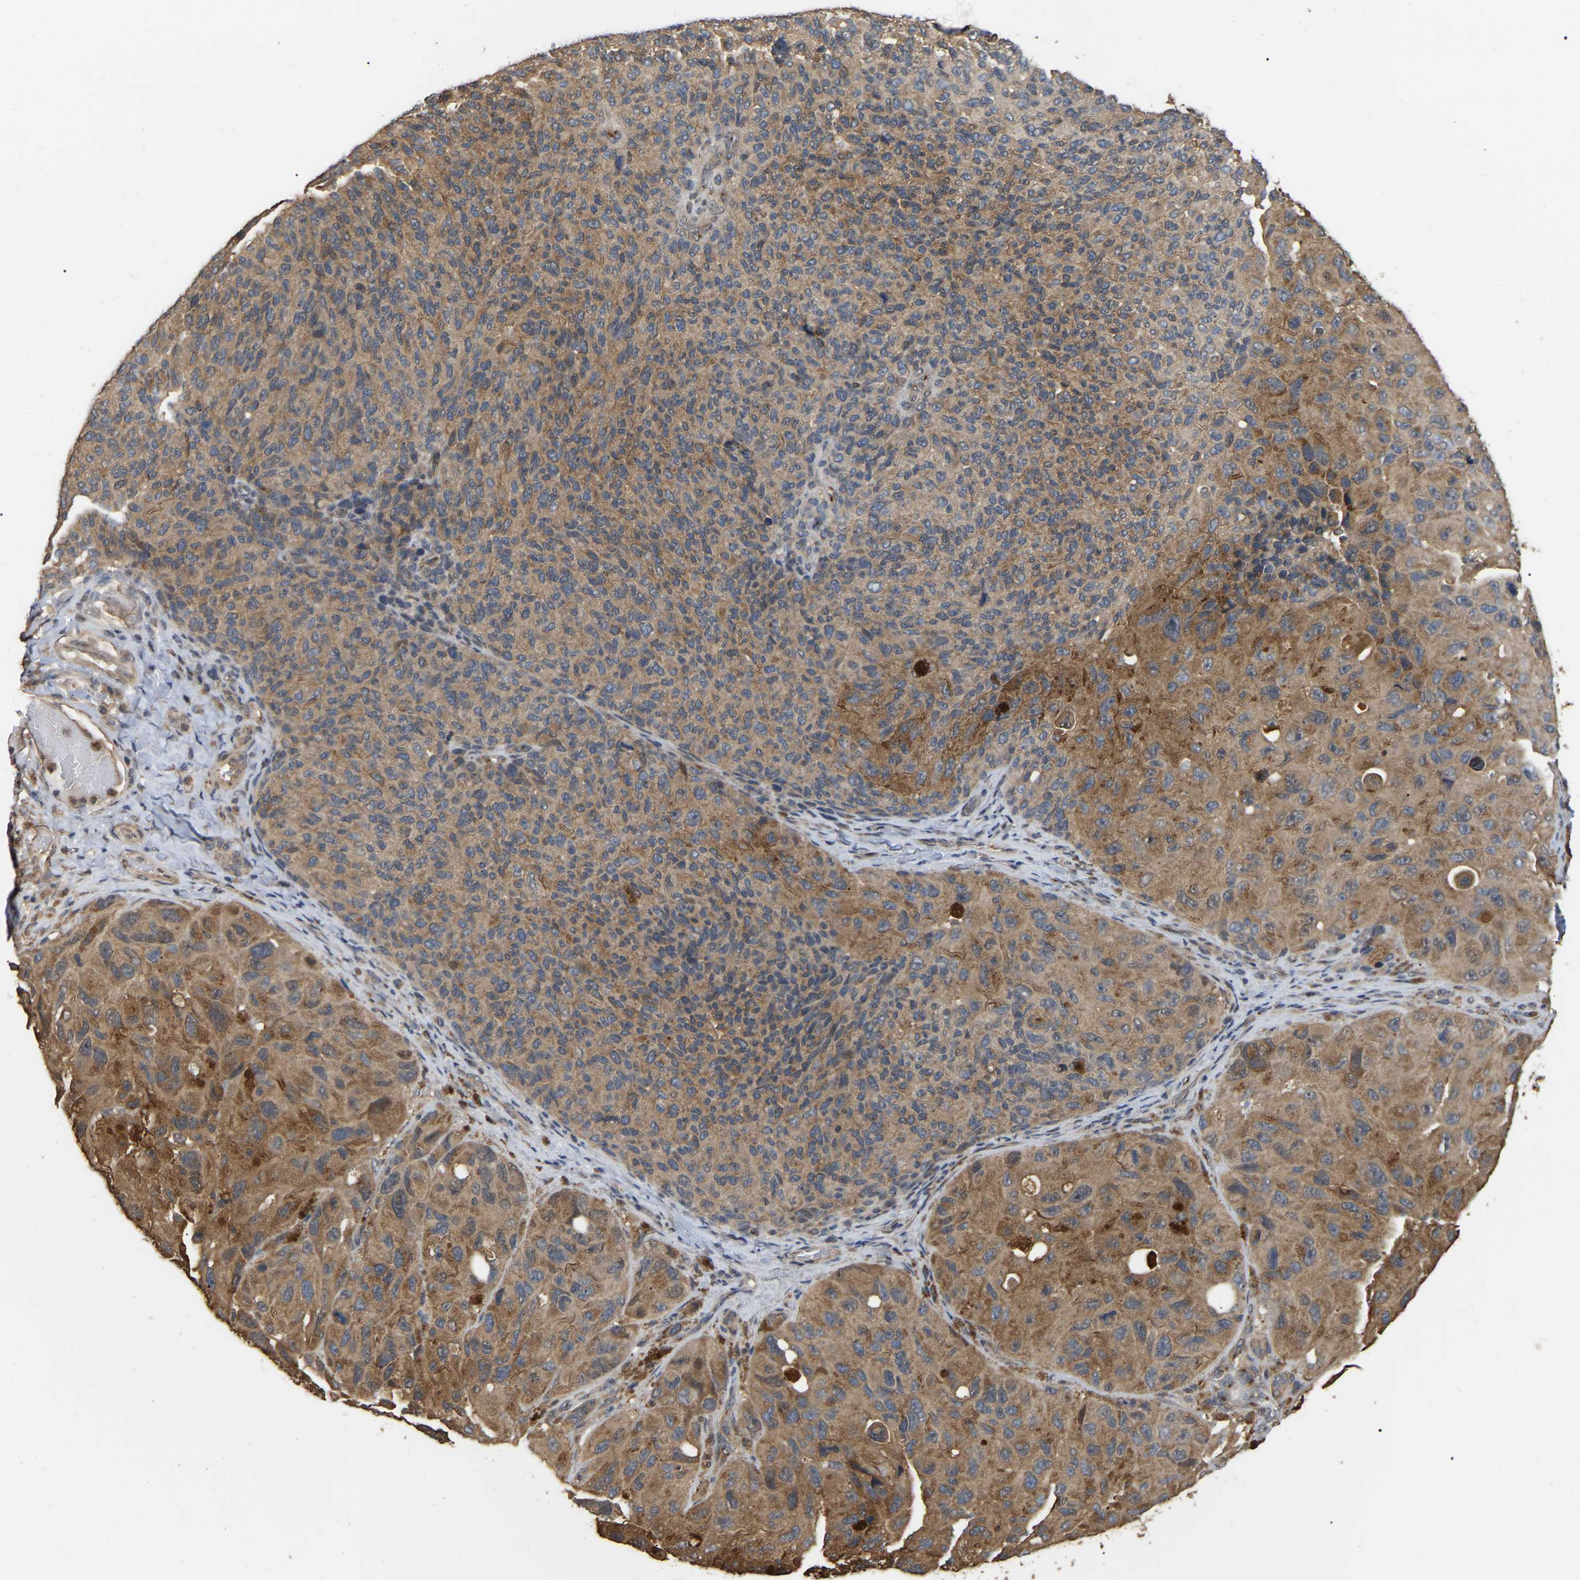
{"staining": {"intensity": "moderate", "quantity": ">75%", "location": "cytoplasmic/membranous"}, "tissue": "melanoma", "cell_type": "Tumor cells", "image_type": "cancer", "snomed": [{"axis": "morphology", "description": "Malignant melanoma, NOS"}, {"axis": "topography", "description": "Skin"}], "caption": "Immunohistochemical staining of human melanoma demonstrates medium levels of moderate cytoplasmic/membranous protein positivity in about >75% of tumor cells.", "gene": "FAM219A", "patient": {"sex": "female", "age": 73}}